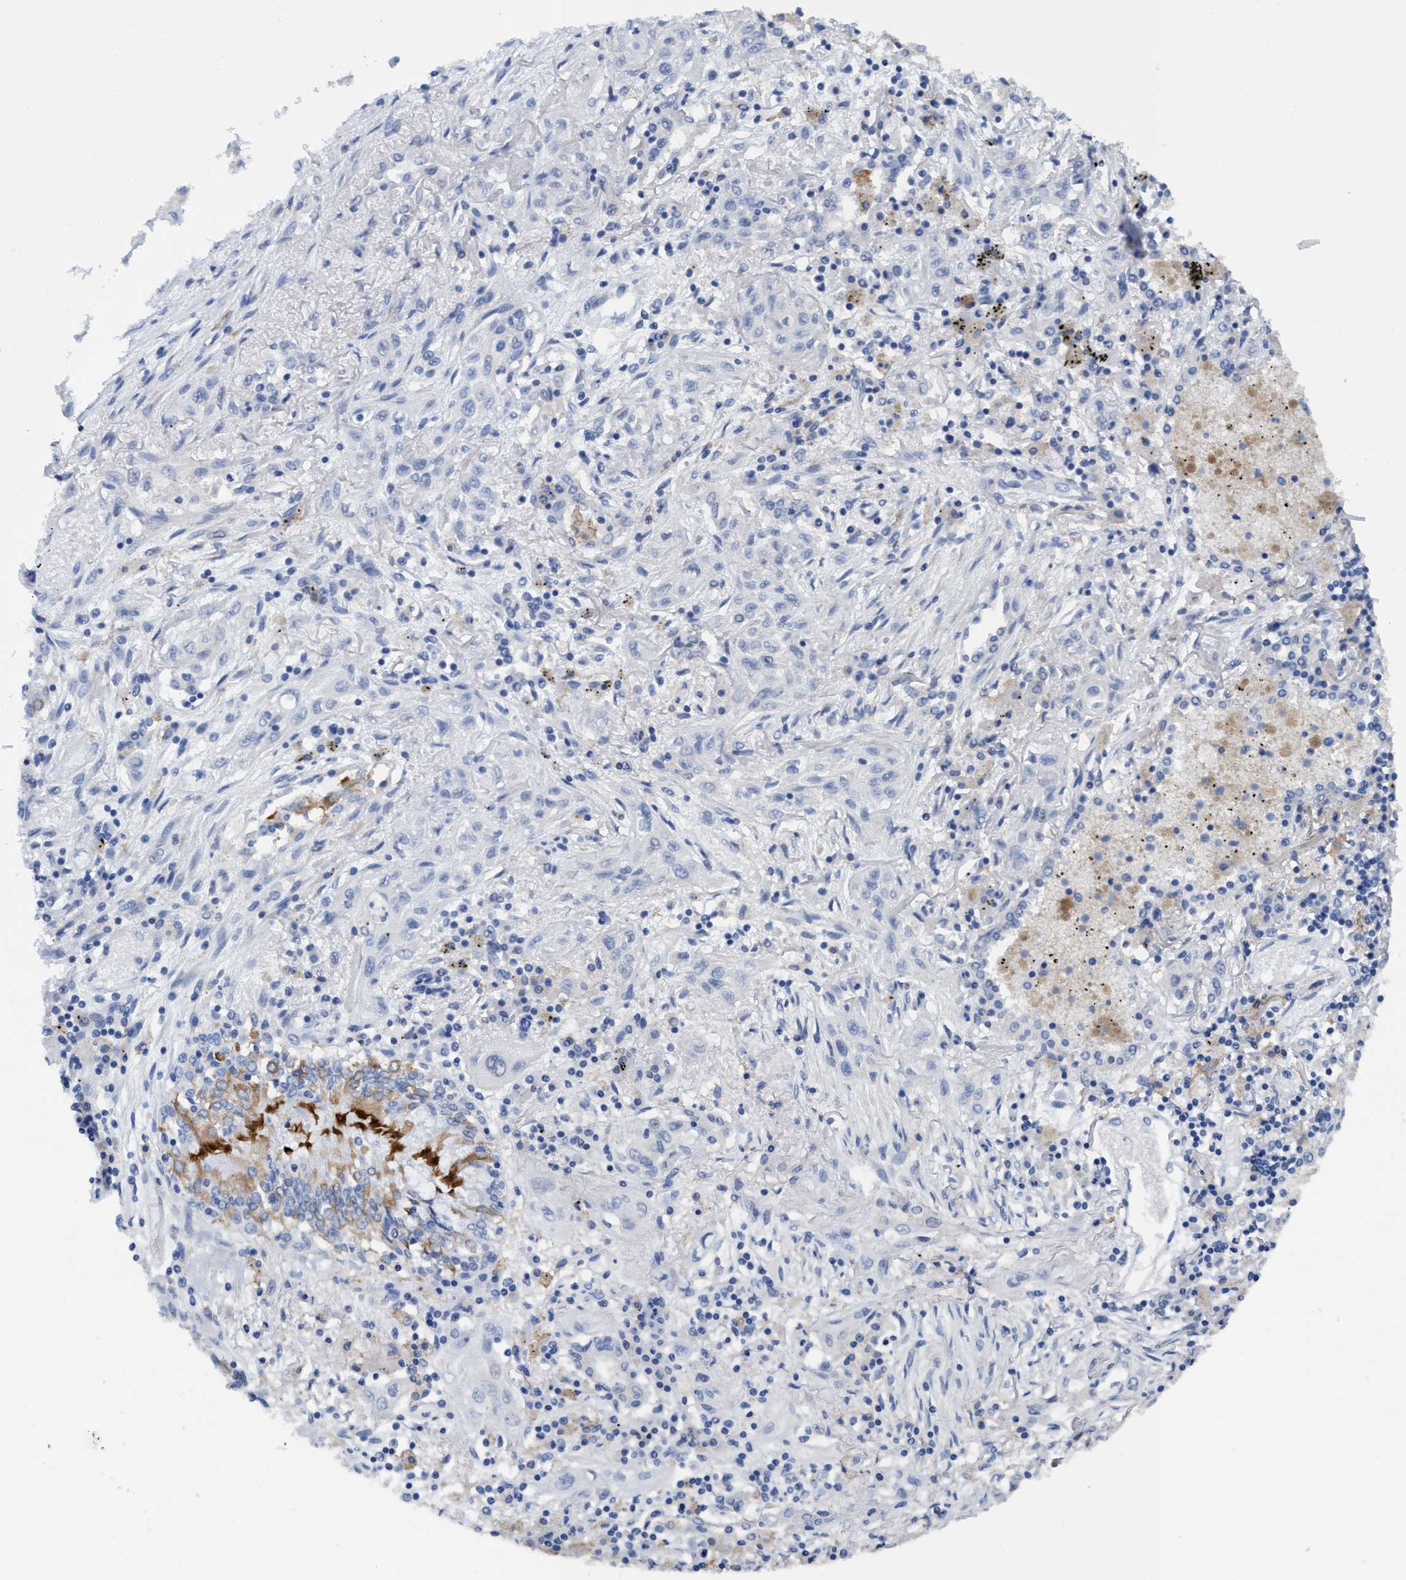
{"staining": {"intensity": "negative", "quantity": "none", "location": "none"}, "tissue": "lung cancer", "cell_type": "Tumor cells", "image_type": "cancer", "snomed": [{"axis": "morphology", "description": "Squamous cell carcinoma, NOS"}, {"axis": "topography", "description": "Lung"}], "caption": "Lung squamous cell carcinoma was stained to show a protein in brown. There is no significant expression in tumor cells. (Brightfield microscopy of DAB (3,3'-diaminobenzidine) immunohistochemistry (IHC) at high magnification).", "gene": "DNAI1", "patient": {"sex": "female", "age": 47}}